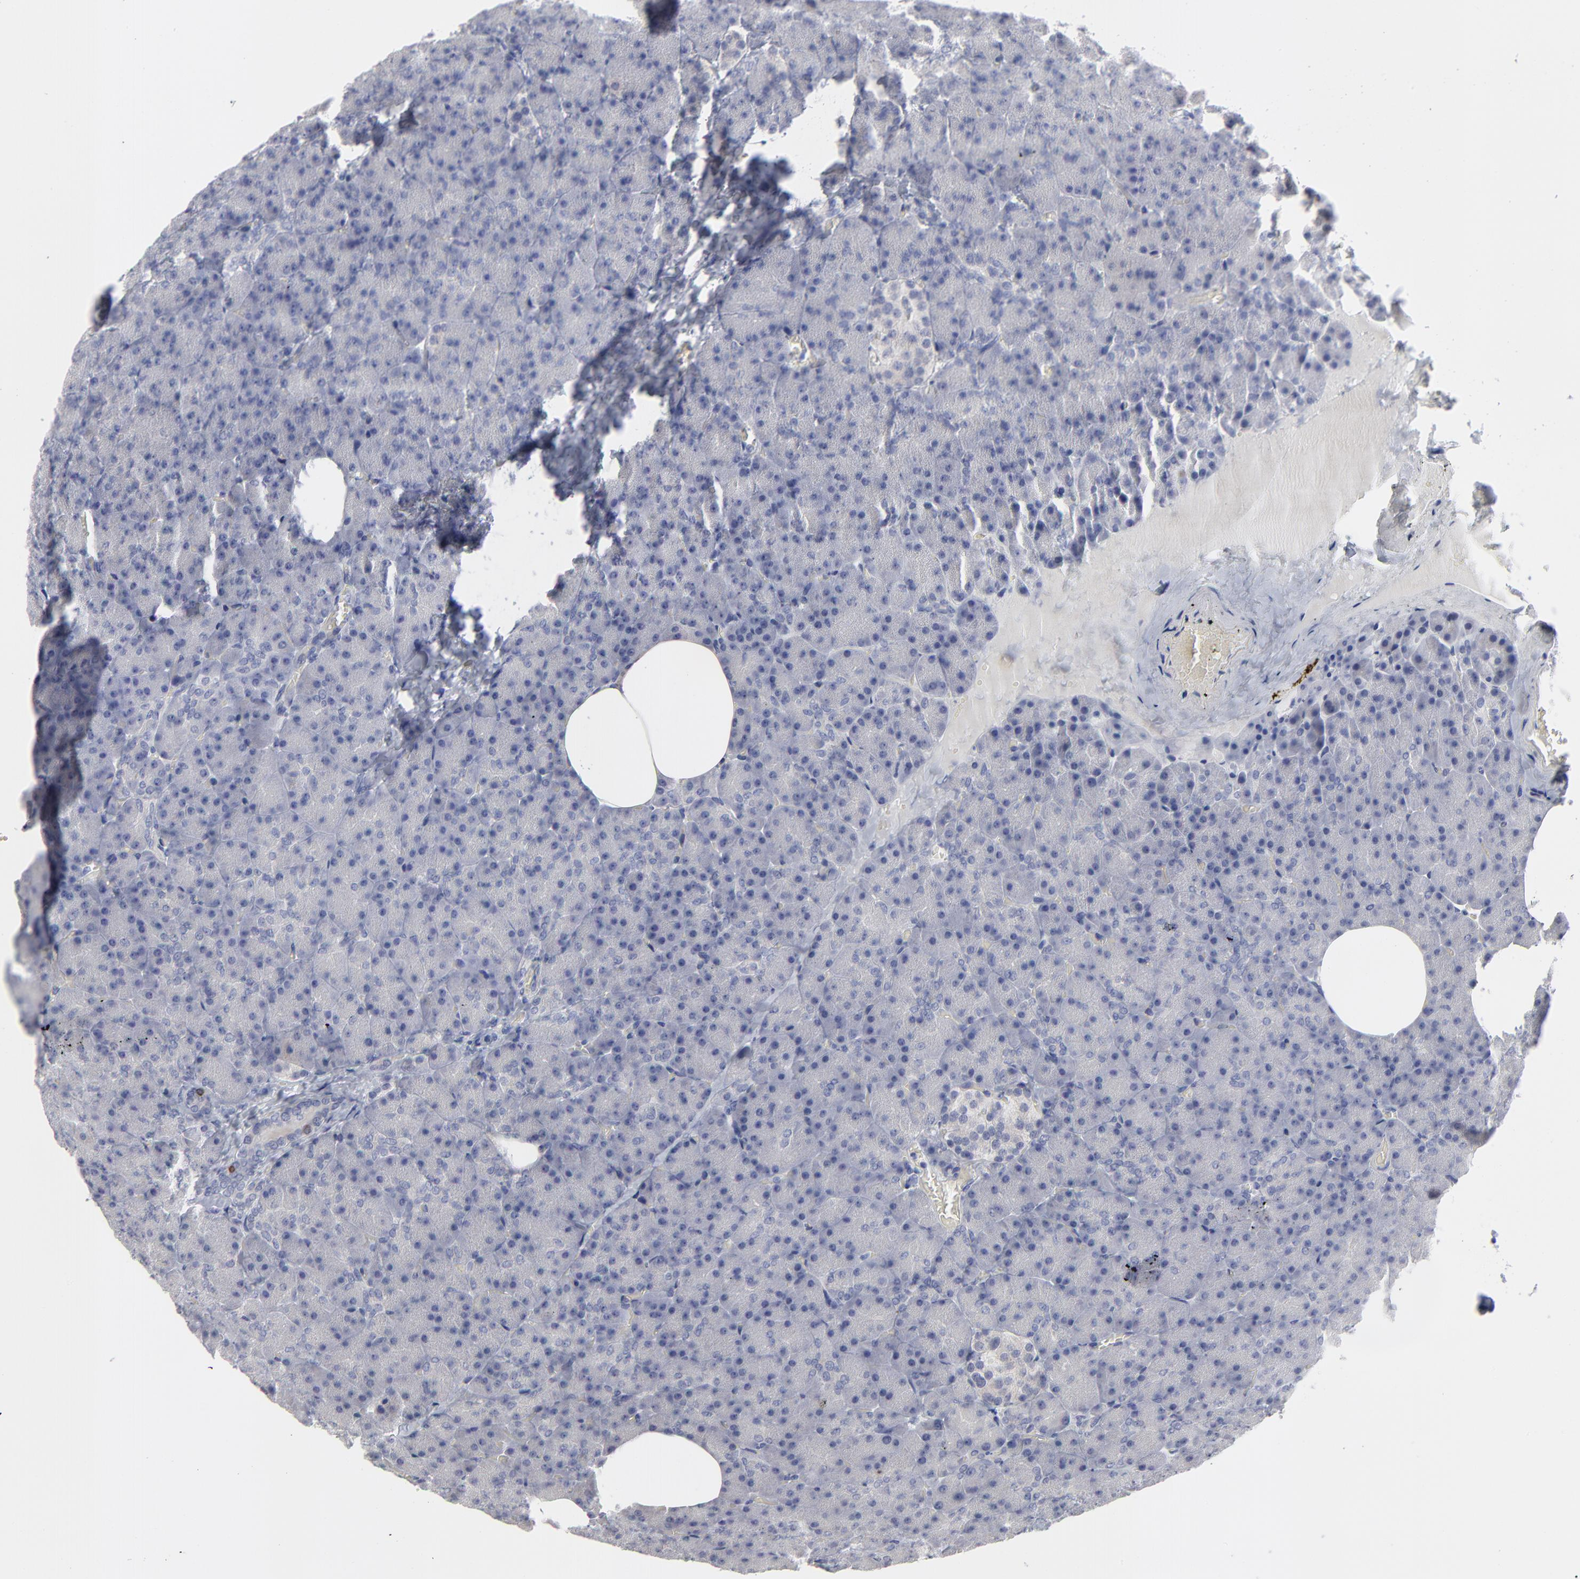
{"staining": {"intensity": "negative", "quantity": "none", "location": "none"}, "tissue": "carcinoid", "cell_type": "Tumor cells", "image_type": "cancer", "snomed": [{"axis": "morphology", "description": "Normal tissue, NOS"}, {"axis": "morphology", "description": "Carcinoid, malignant, NOS"}, {"axis": "topography", "description": "Pancreas"}], "caption": "The immunohistochemistry image has no significant positivity in tumor cells of carcinoid (malignant) tissue.", "gene": "MAGEA10", "patient": {"sex": "female", "age": 35}}